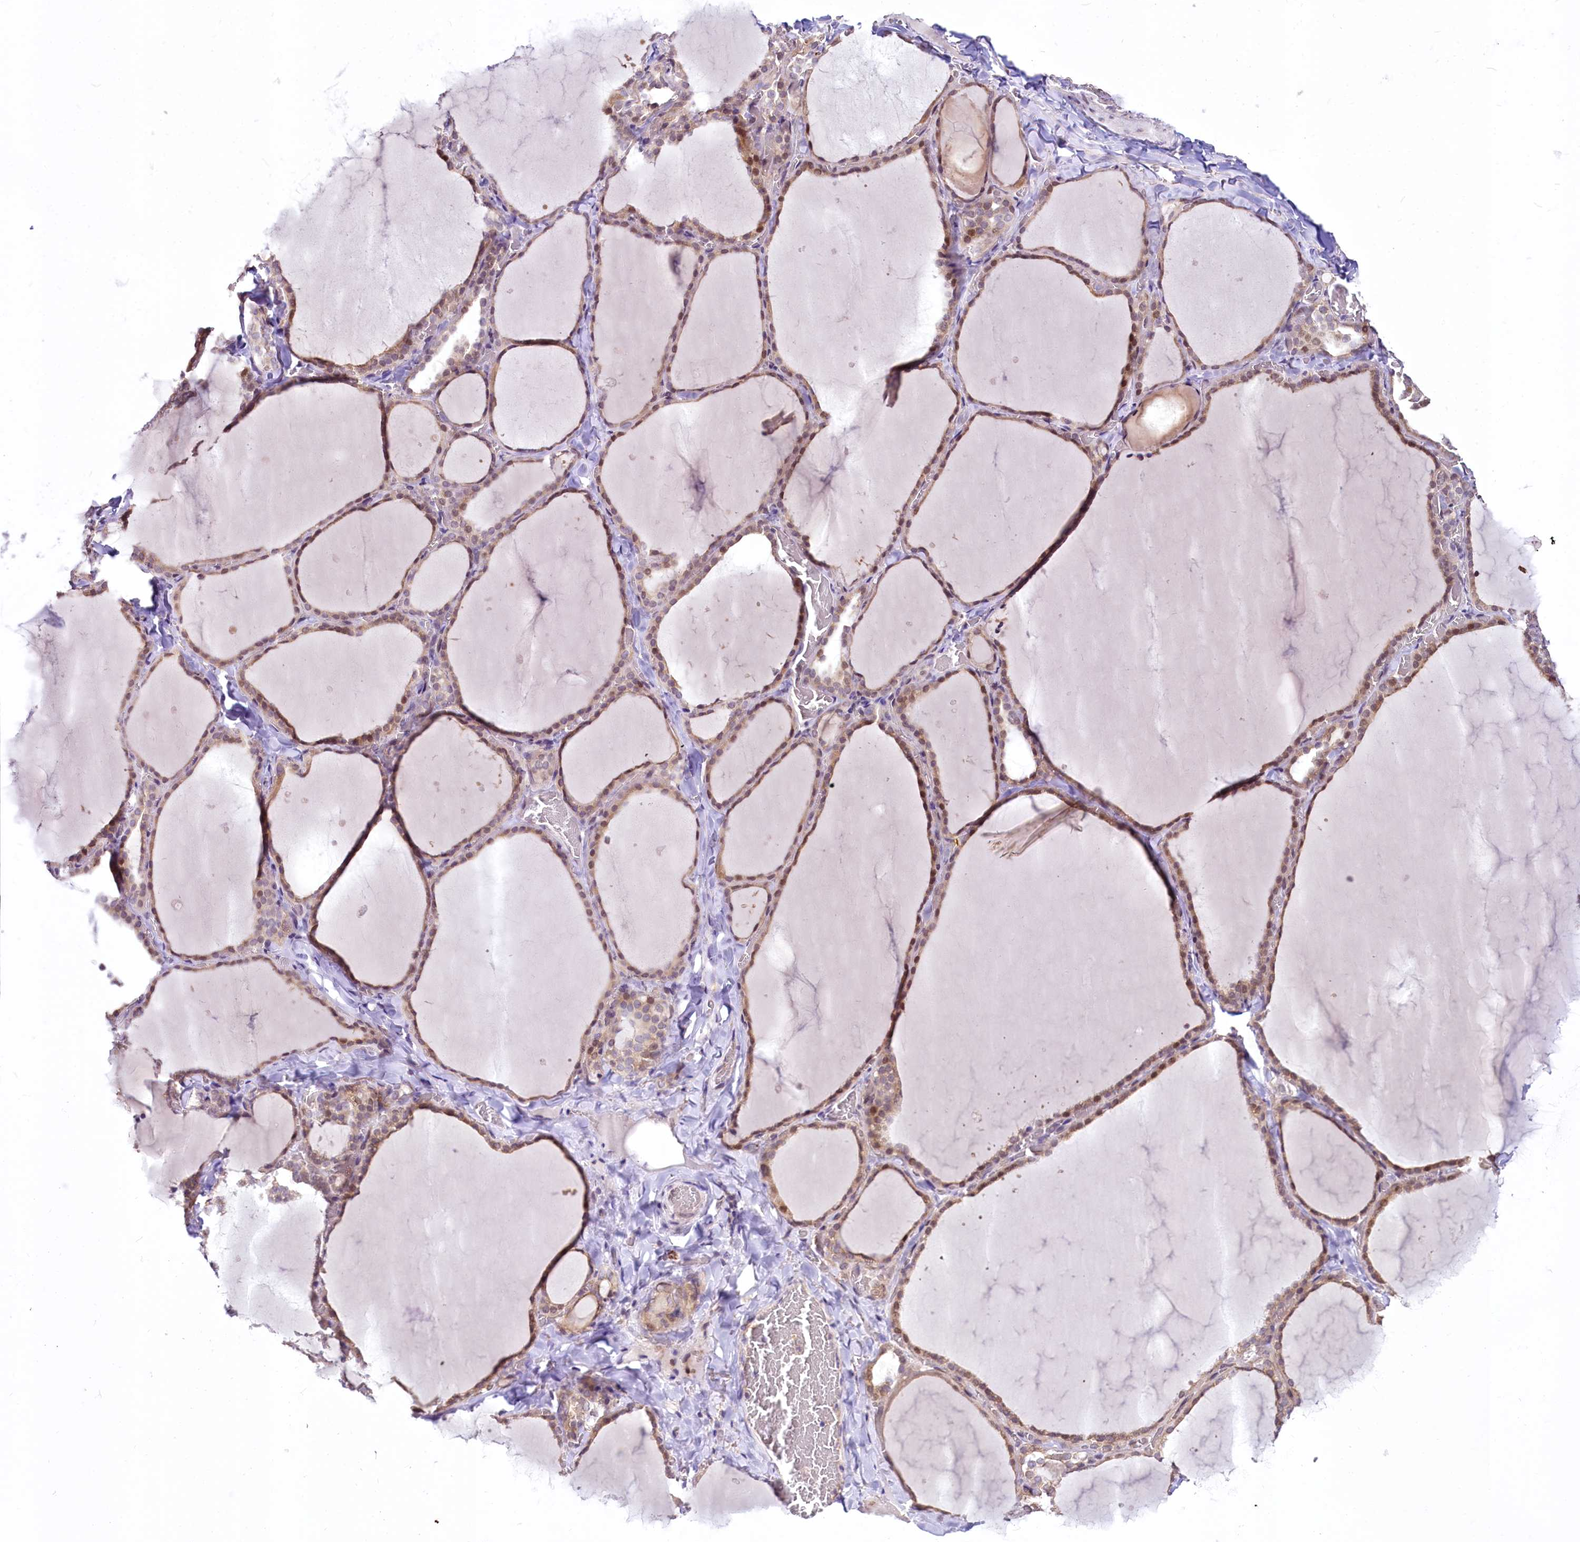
{"staining": {"intensity": "weak", "quantity": "25%-75%", "location": "cytoplasmic/membranous,nuclear"}, "tissue": "thyroid gland", "cell_type": "Glandular cells", "image_type": "normal", "snomed": [{"axis": "morphology", "description": "Normal tissue, NOS"}, {"axis": "topography", "description": "Thyroid gland"}], "caption": "Immunohistochemical staining of normal thyroid gland demonstrates low levels of weak cytoplasmic/membranous,nuclear staining in approximately 25%-75% of glandular cells. The staining was performed using DAB (3,3'-diaminobenzidine), with brown indicating positive protein expression. Nuclei are stained blue with hematoxylin.", "gene": "BANK1", "patient": {"sex": "female", "age": 22}}